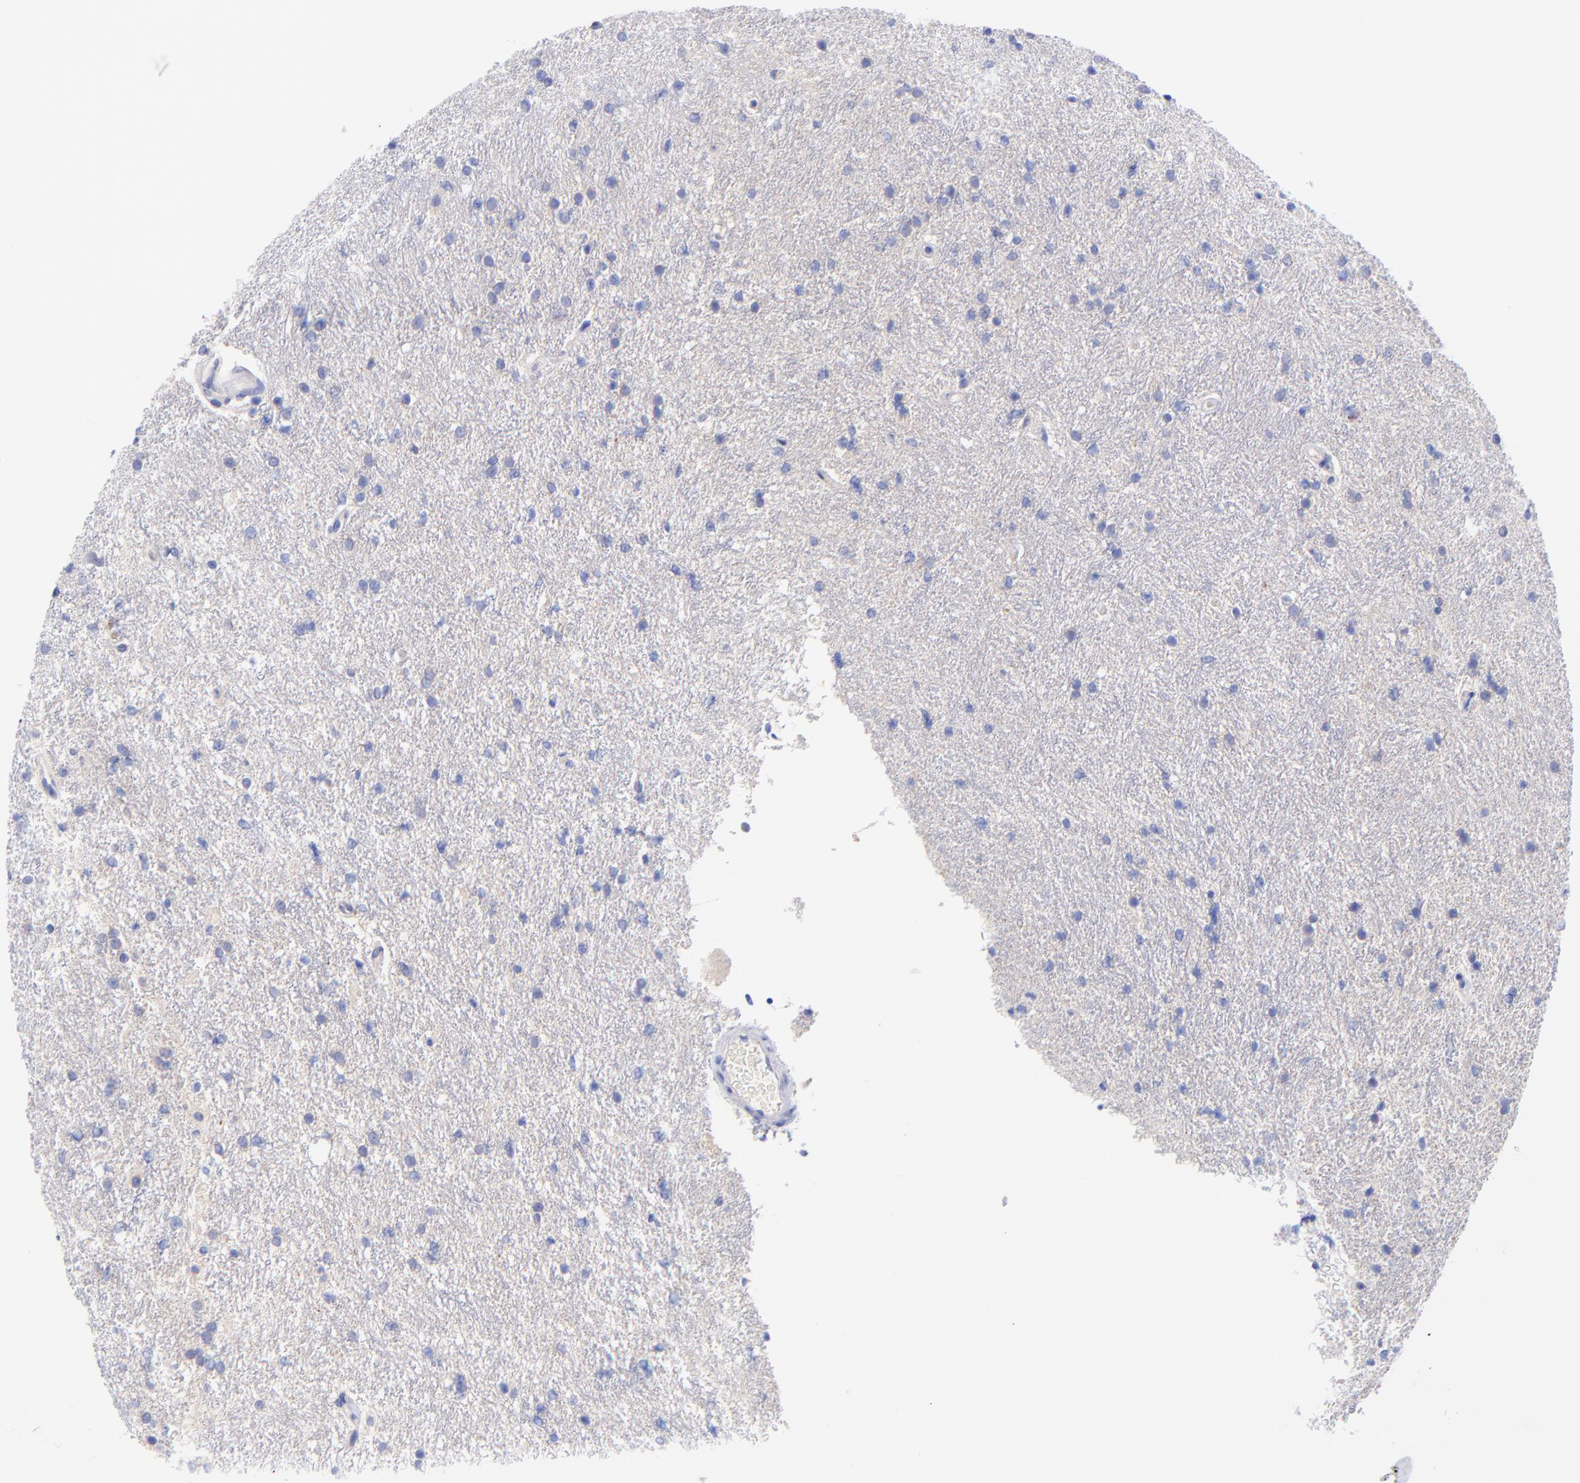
{"staining": {"intensity": "weak", "quantity": "<25%", "location": "cytoplasmic/membranous"}, "tissue": "glioma", "cell_type": "Tumor cells", "image_type": "cancer", "snomed": [{"axis": "morphology", "description": "Glioma, malignant, High grade"}, {"axis": "topography", "description": "Brain"}], "caption": "High magnification brightfield microscopy of high-grade glioma (malignant) stained with DAB (brown) and counterstained with hematoxylin (blue): tumor cells show no significant positivity.", "gene": "GPHN", "patient": {"sex": "female", "age": 50}}